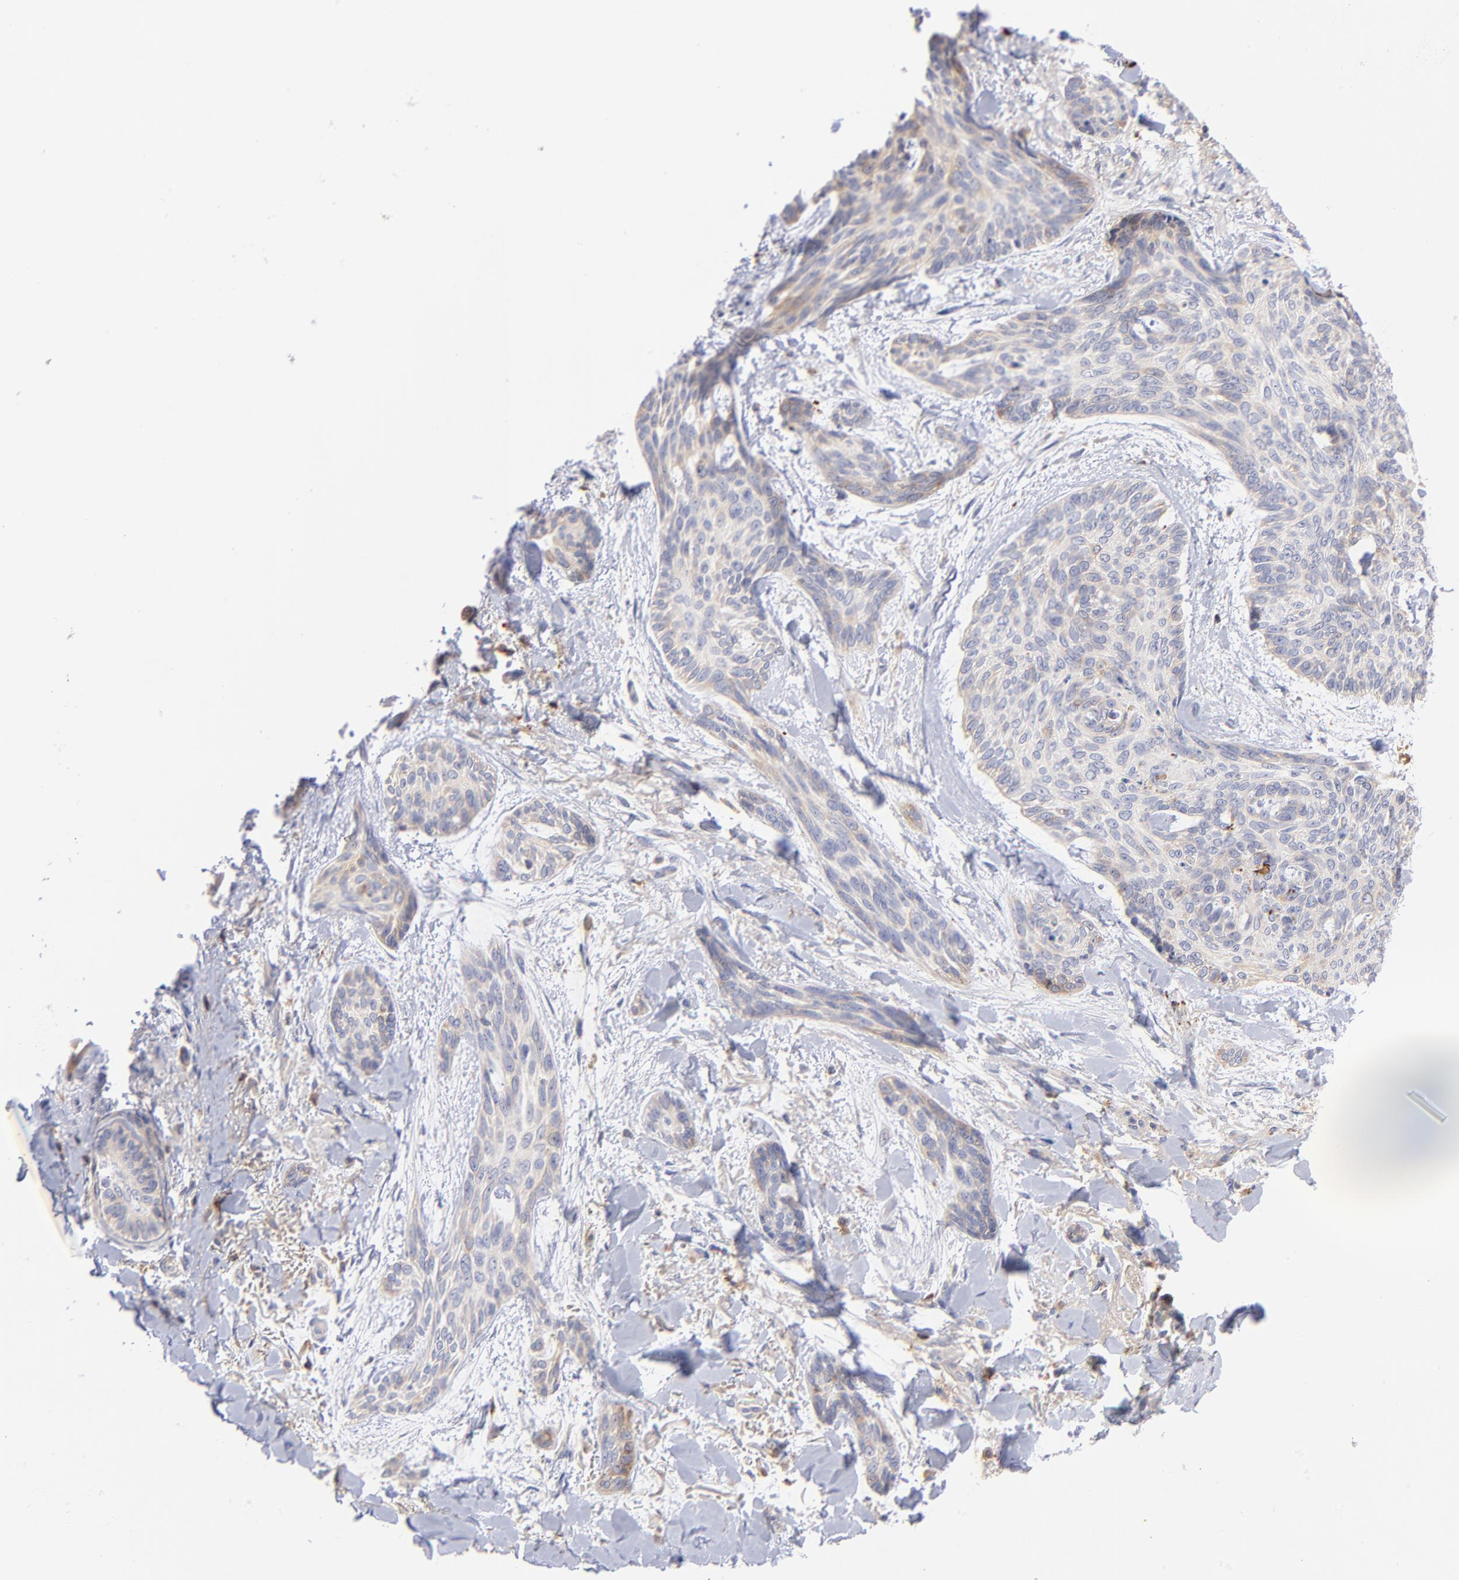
{"staining": {"intensity": "weak", "quantity": "<25%", "location": "cytoplasmic/membranous"}, "tissue": "skin cancer", "cell_type": "Tumor cells", "image_type": "cancer", "snomed": [{"axis": "morphology", "description": "Normal tissue, NOS"}, {"axis": "morphology", "description": "Basal cell carcinoma"}, {"axis": "topography", "description": "Skin"}], "caption": "Immunohistochemical staining of skin cancer demonstrates no significant staining in tumor cells. (DAB immunohistochemistry (IHC) with hematoxylin counter stain).", "gene": "KREMEN2", "patient": {"sex": "female", "age": 71}}